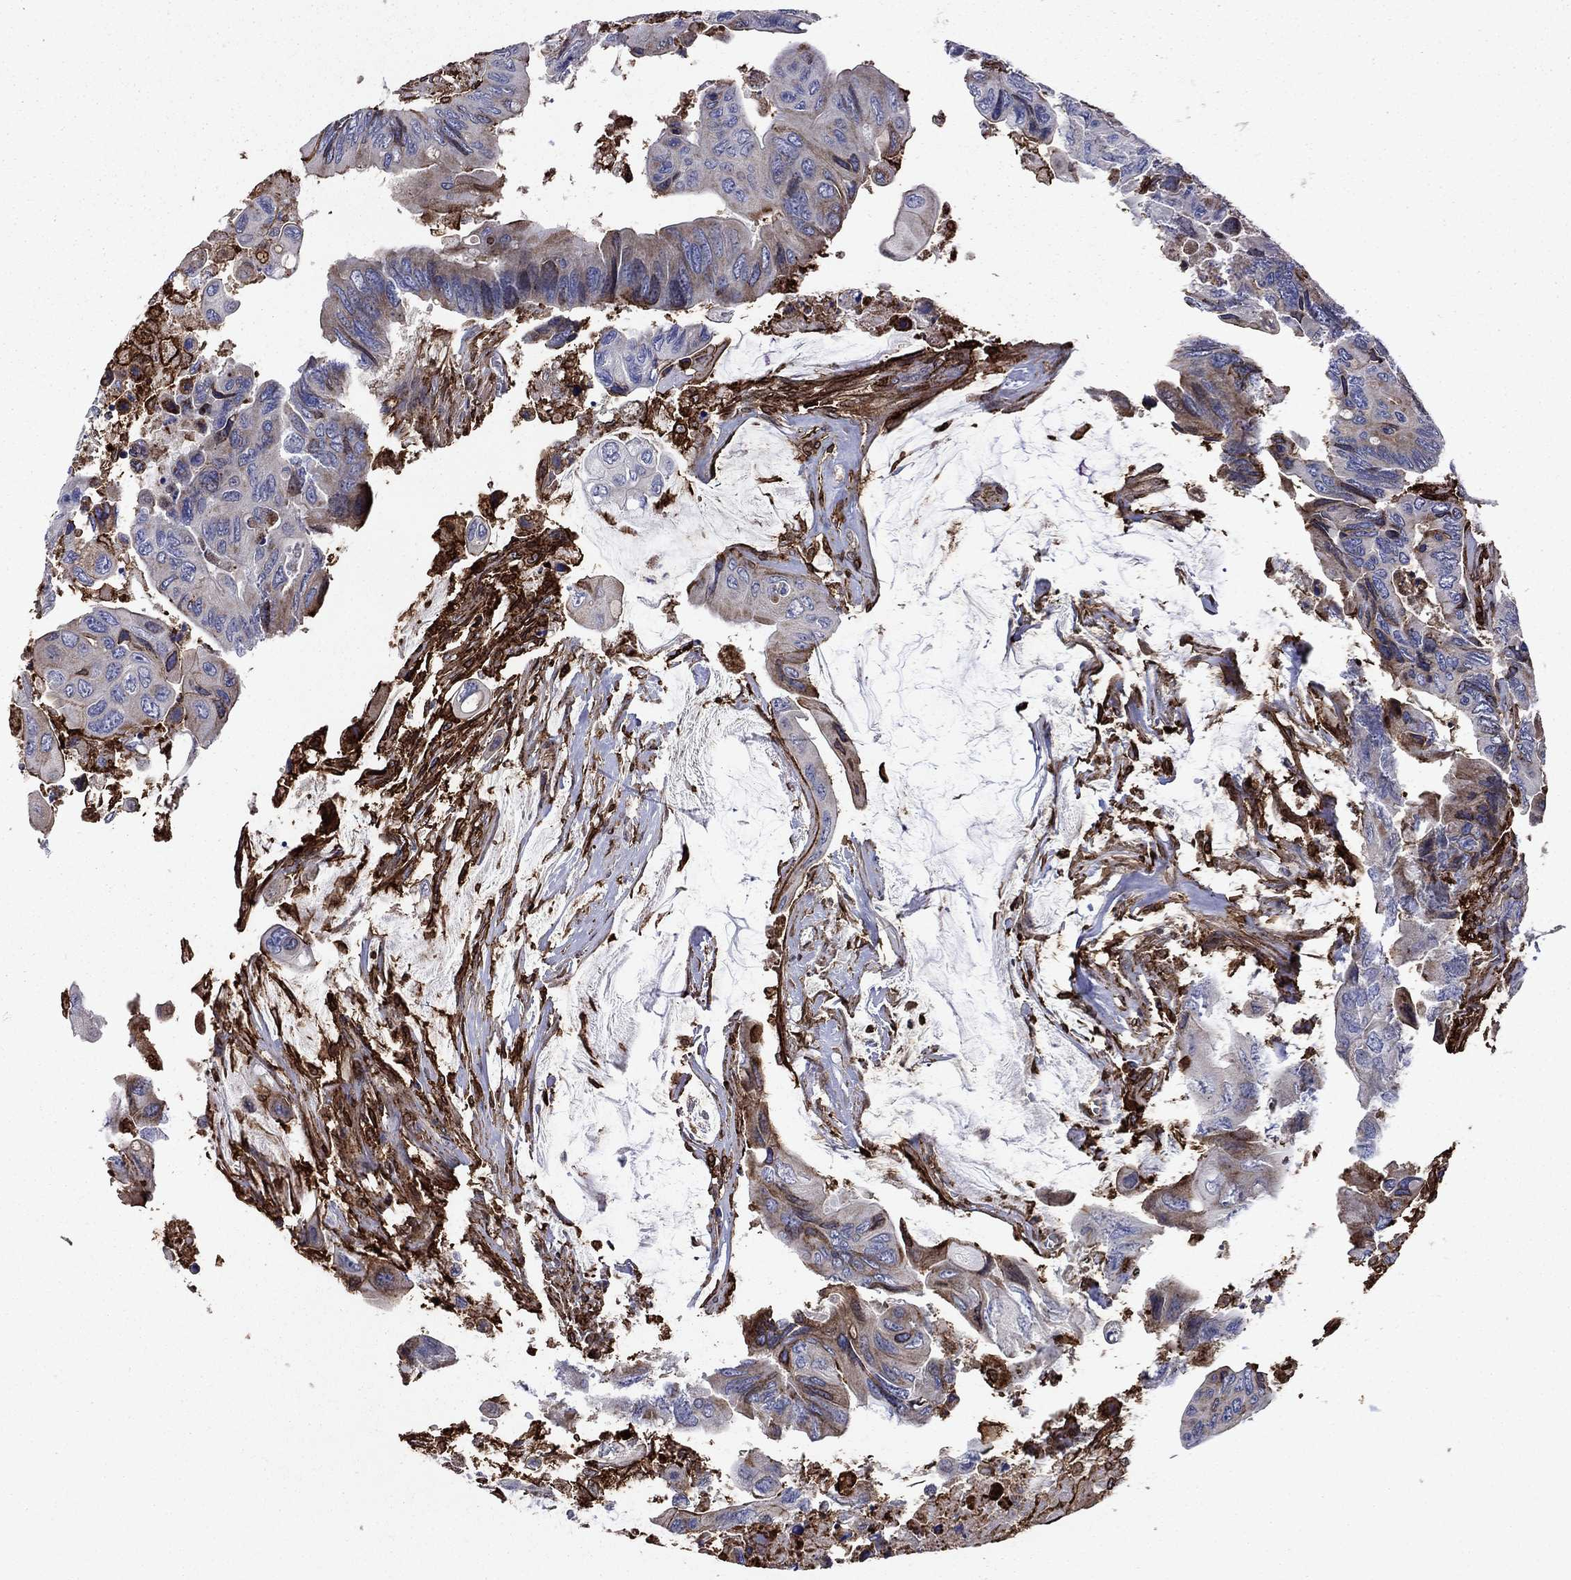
{"staining": {"intensity": "negative", "quantity": "none", "location": "none"}, "tissue": "colorectal cancer", "cell_type": "Tumor cells", "image_type": "cancer", "snomed": [{"axis": "morphology", "description": "Adenocarcinoma, NOS"}, {"axis": "topography", "description": "Rectum"}], "caption": "Adenocarcinoma (colorectal) was stained to show a protein in brown. There is no significant staining in tumor cells.", "gene": "PLAU", "patient": {"sex": "male", "age": 63}}